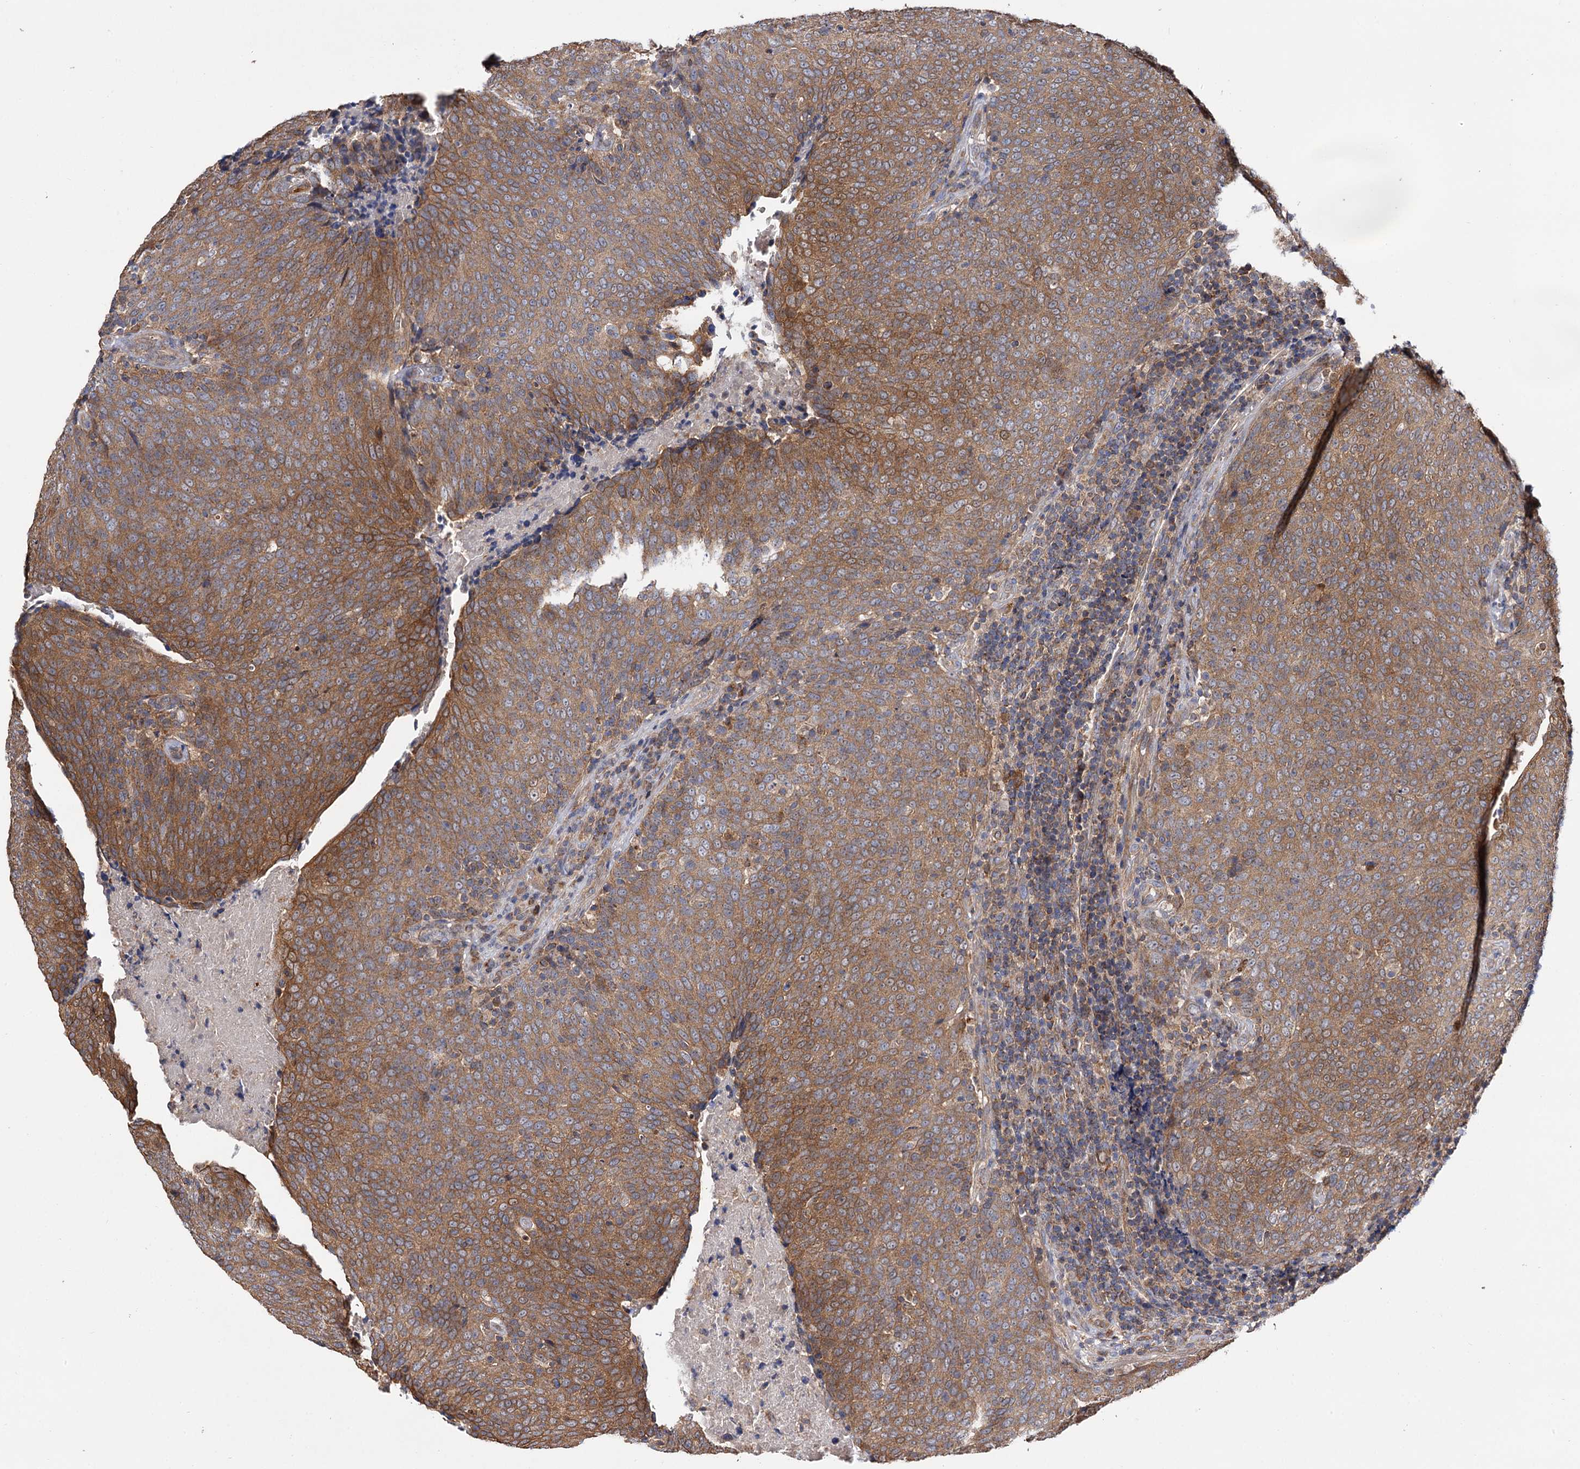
{"staining": {"intensity": "moderate", "quantity": ">75%", "location": "cytoplasmic/membranous"}, "tissue": "head and neck cancer", "cell_type": "Tumor cells", "image_type": "cancer", "snomed": [{"axis": "morphology", "description": "Squamous cell carcinoma, NOS"}, {"axis": "morphology", "description": "Squamous cell carcinoma, metastatic, NOS"}, {"axis": "topography", "description": "Lymph node"}, {"axis": "topography", "description": "Head-Neck"}], "caption": "There is medium levels of moderate cytoplasmic/membranous positivity in tumor cells of head and neck cancer, as demonstrated by immunohistochemical staining (brown color).", "gene": "IDI1", "patient": {"sex": "male", "age": 62}}